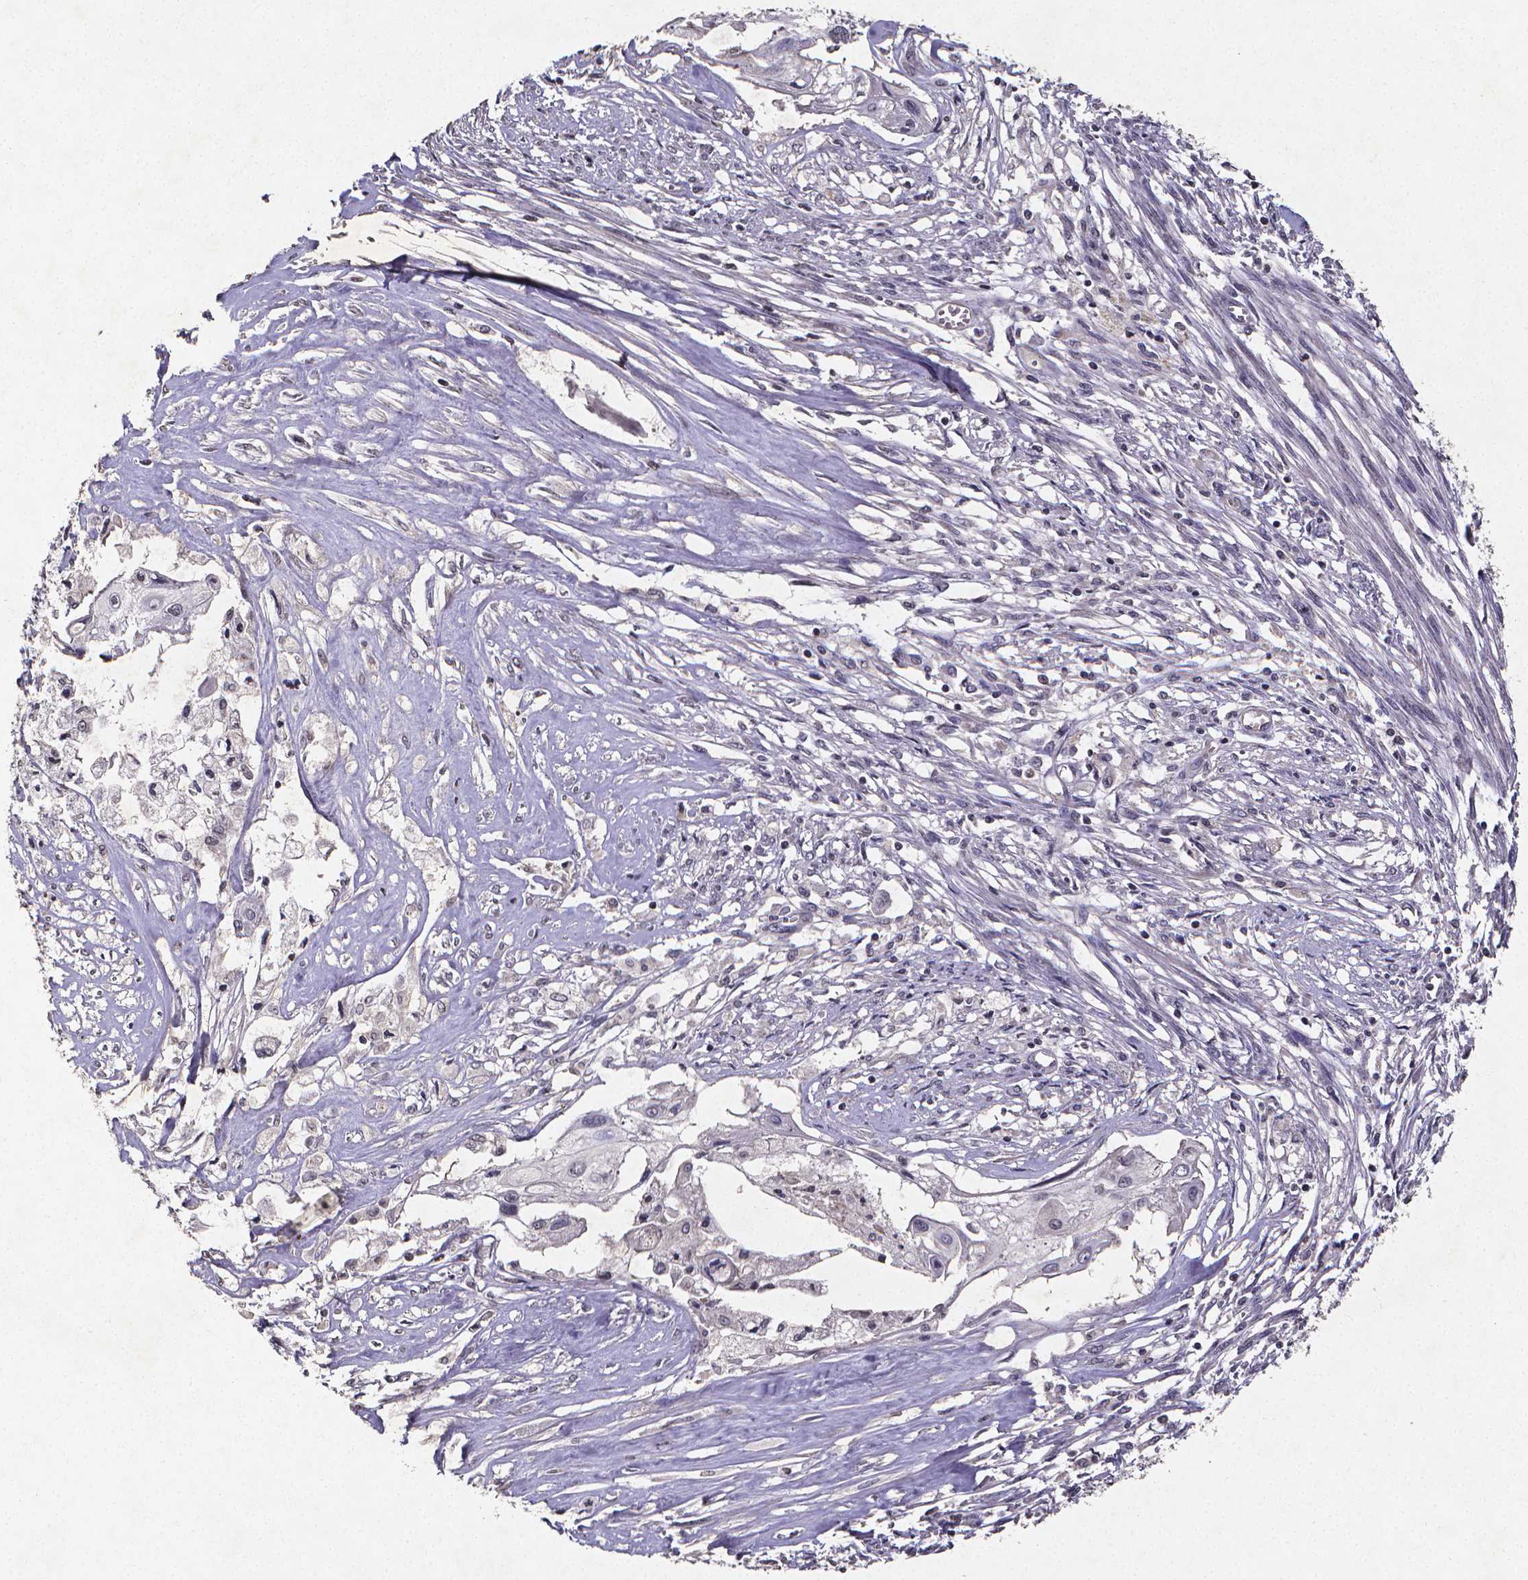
{"staining": {"intensity": "negative", "quantity": "none", "location": "none"}, "tissue": "cervical cancer", "cell_type": "Tumor cells", "image_type": "cancer", "snomed": [{"axis": "morphology", "description": "Squamous cell carcinoma, NOS"}, {"axis": "topography", "description": "Cervix"}], "caption": "Tumor cells are negative for protein expression in human cervical cancer (squamous cell carcinoma).", "gene": "TP73", "patient": {"sex": "female", "age": 49}}